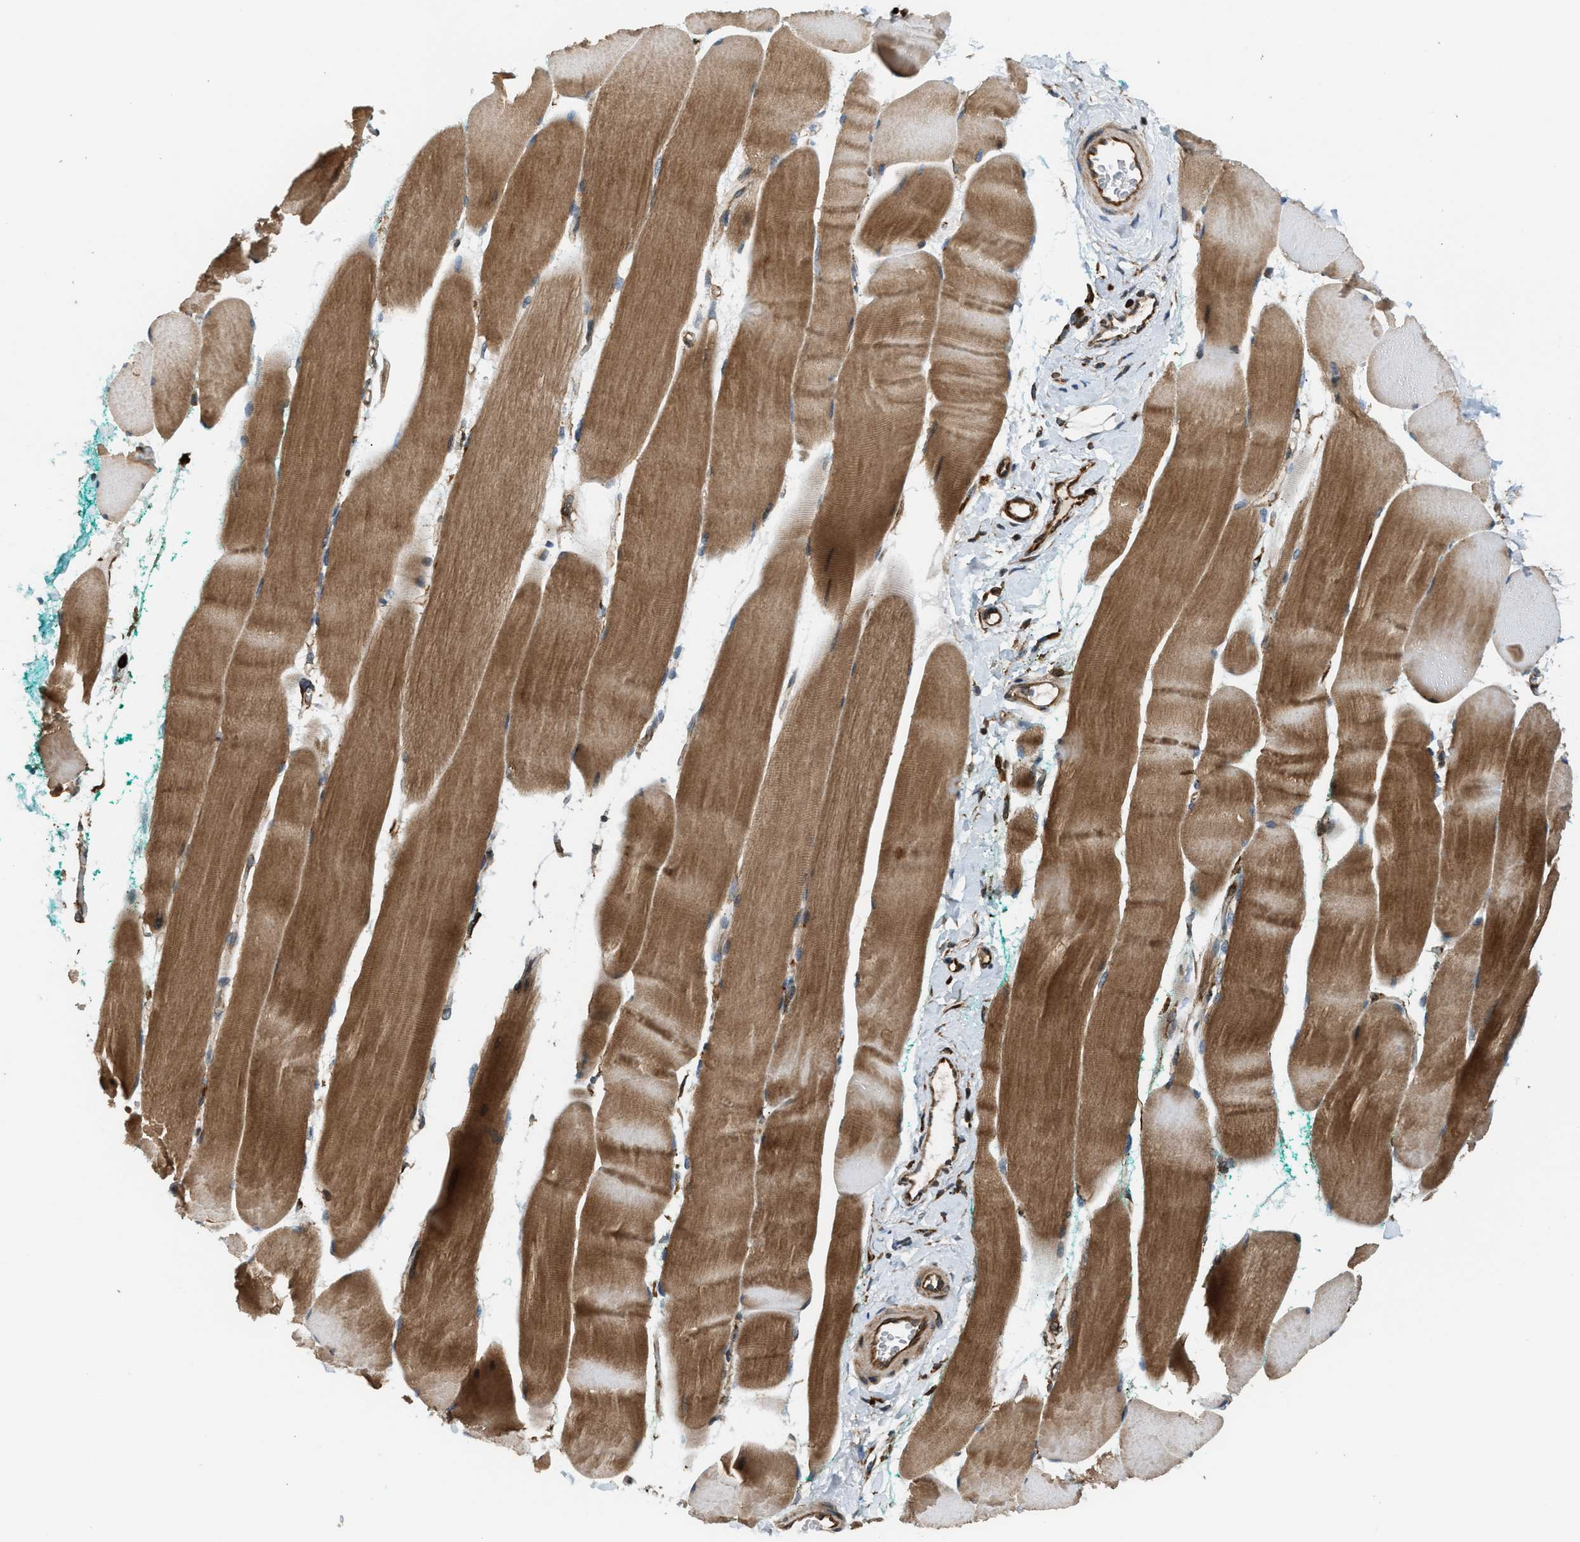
{"staining": {"intensity": "moderate", "quantity": ">75%", "location": "cytoplasmic/membranous"}, "tissue": "skeletal muscle", "cell_type": "Myocytes", "image_type": "normal", "snomed": [{"axis": "morphology", "description": "Normal tissue, NOS"}, {"axis": "morphology", "description": "Squamous cell carcinoma, NOS"}, {"axis": "topography", "description": "Skeletal muscle"}], "caption": "Brown immunohistochemical staining in normal human skeletal muscle demonstrates moderate cytoplasmic/membranous staining in about >75% of myocytes. Using DAB (3,3'-diaminobenzidine) (brown) and hematoxylin (blue) stains, captured at high magnification using brightfield microscopy.", "gene": "BAIAP2L1", "patient": {"sex": "male", "age": 51}}